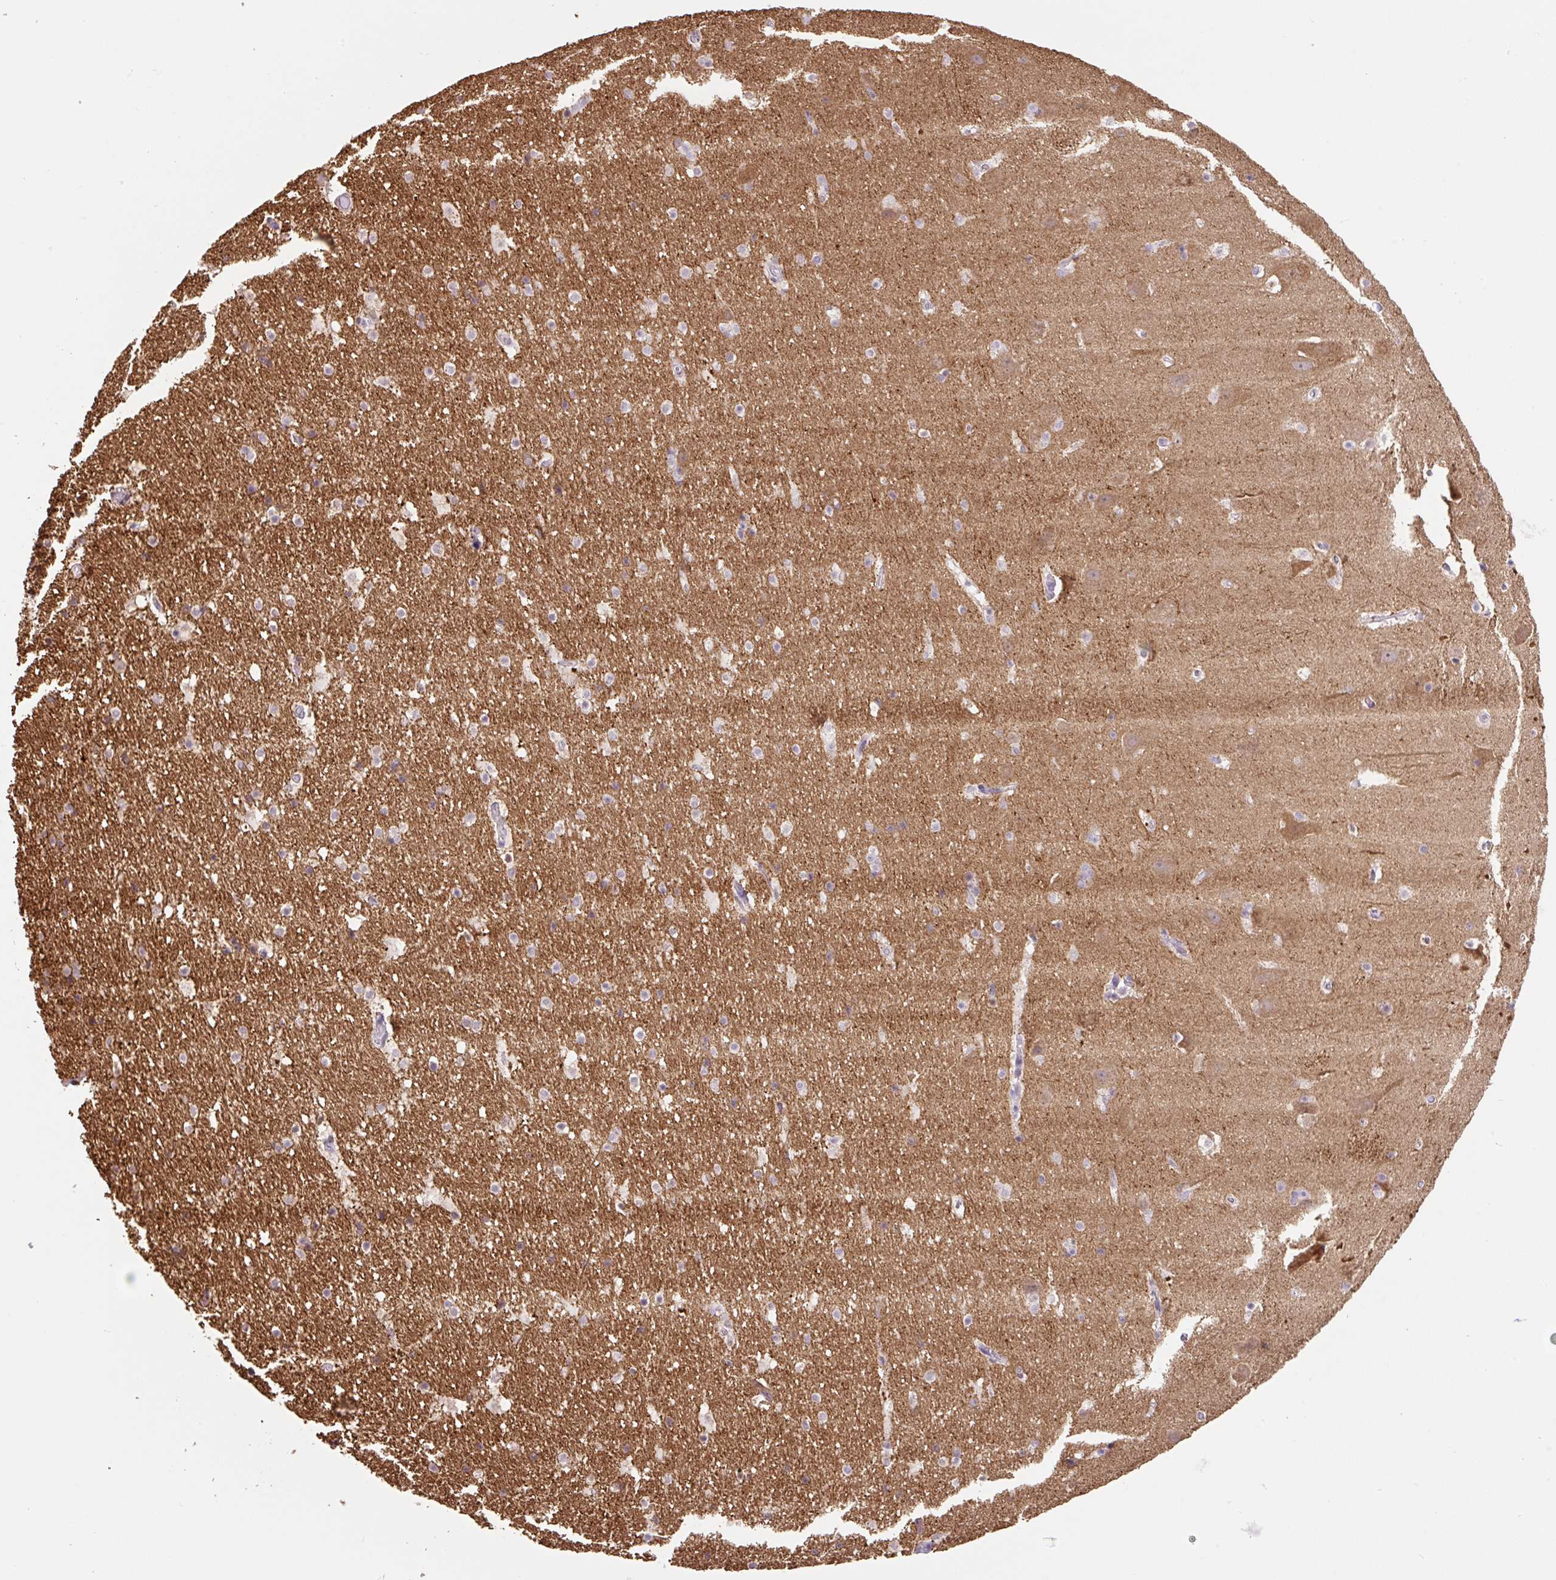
{"staining": {"intensity": "negative", "quantity": "none", "location": "none"}, "tissue": "hippocampus", "cell_type": "Glial cells", "image_type": "normal", "snomed": [{"axis": "morphology", "description": "Normal tissue, NOS"}, {"axis": "topography", "description": "Hippocampus"}], "caption": "IHC micrograph of unremarkable hippocampus stained for a protein (brown), which demonstrates no staining in glial cells. Brightfield microscopy of IHC stained with DAB (brown) and hematoxylin (blue), captured at high magnification.", "gene": "COX8A", "patient": {"sex": "male", "age": 37}}